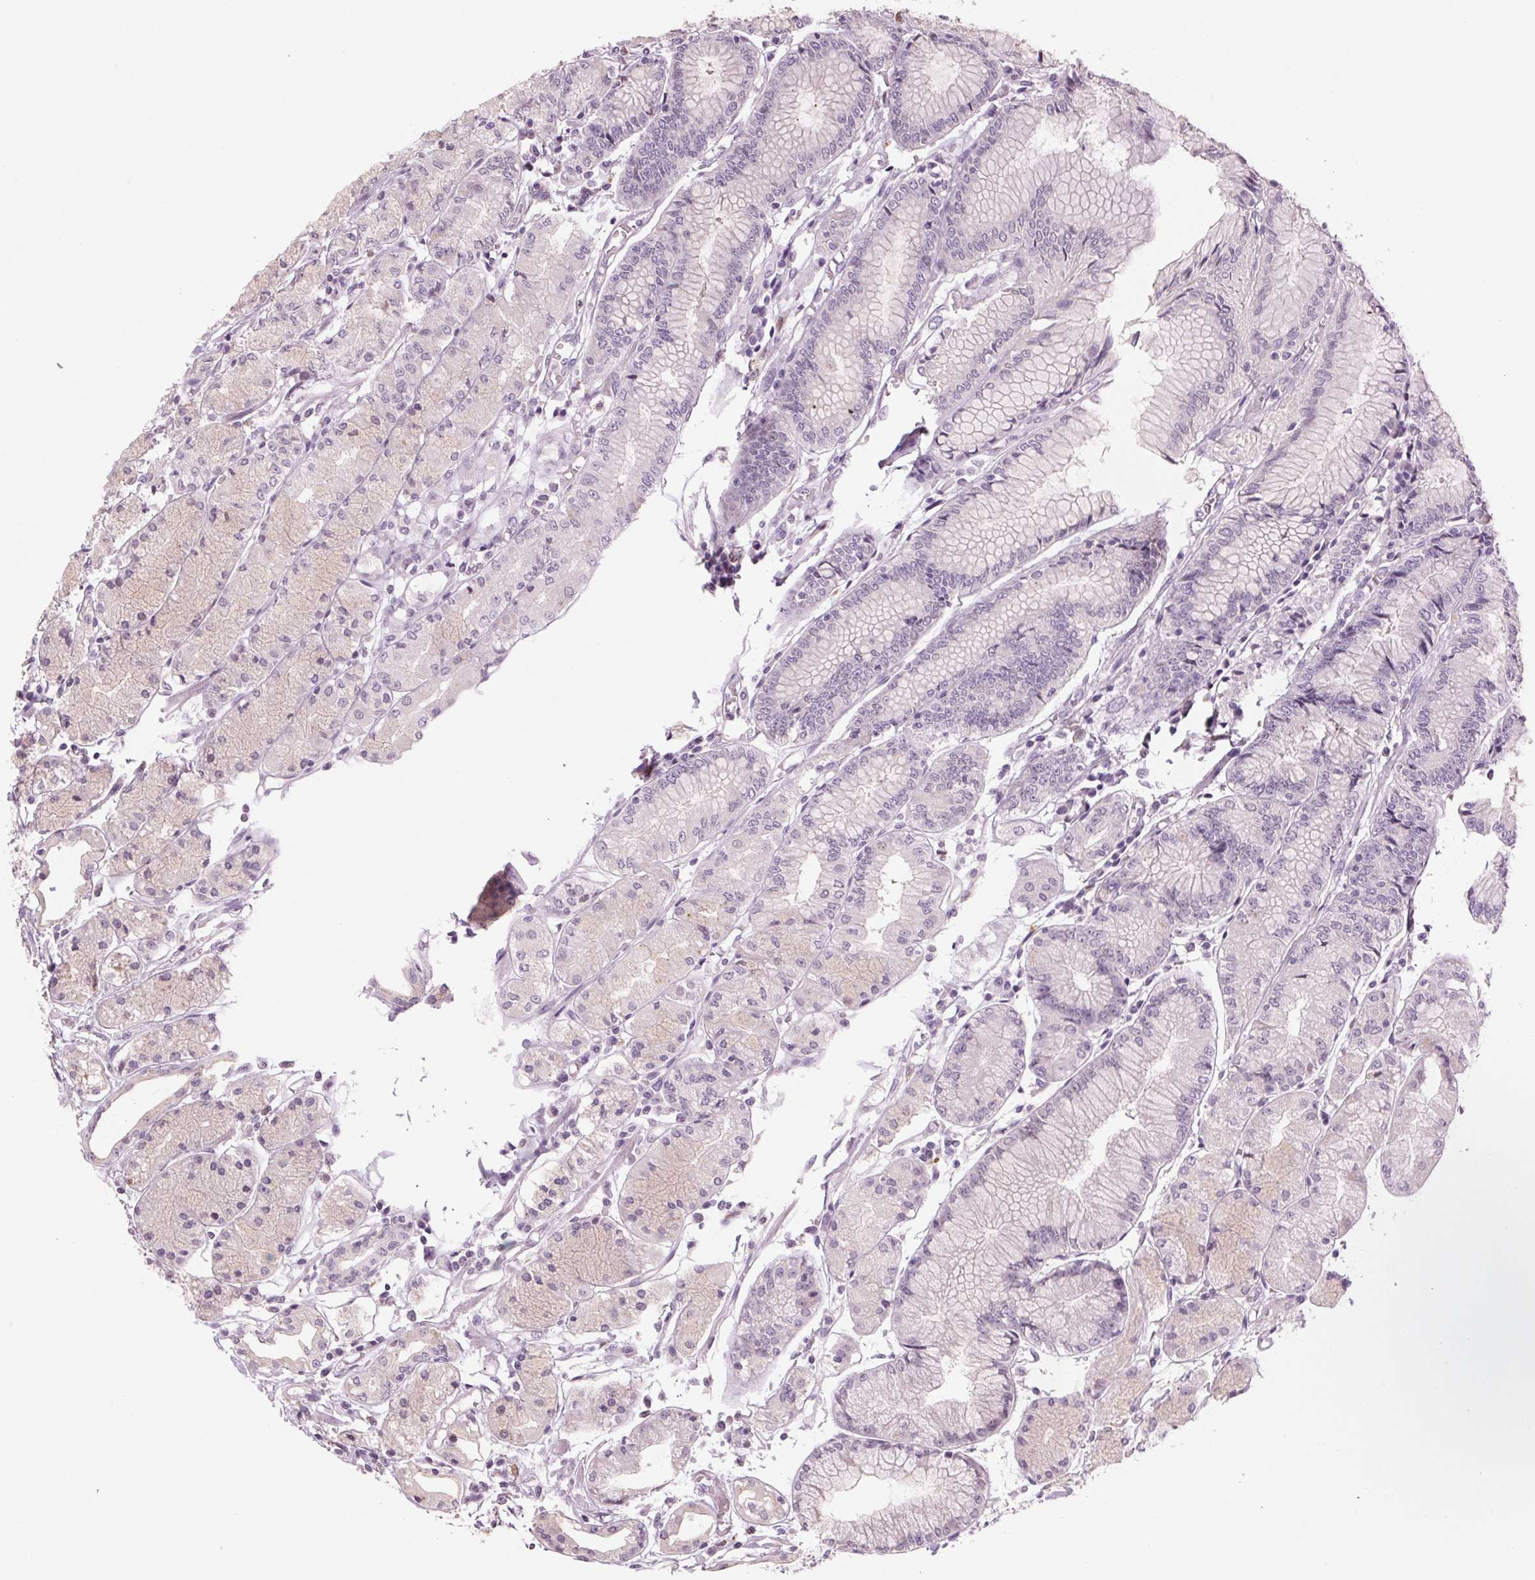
{"staining": {"intensity": "negative", "quantity": "none", "location": "none"}, "tissue": "stomach", "cell_type": "Glandular cells", "image_type": "normal", "snomed": [{"axis": "morphology", "description": "Normal tissue, NOS"}, {"axis": "topography", "description": "Stomach, upper"}], "caption": "Immunohistochemical staining of normal human stomach demonstrates no significant expression in glandular cells.", "gene": "MPO", "patient": {"sex": "male", "age": 69}}